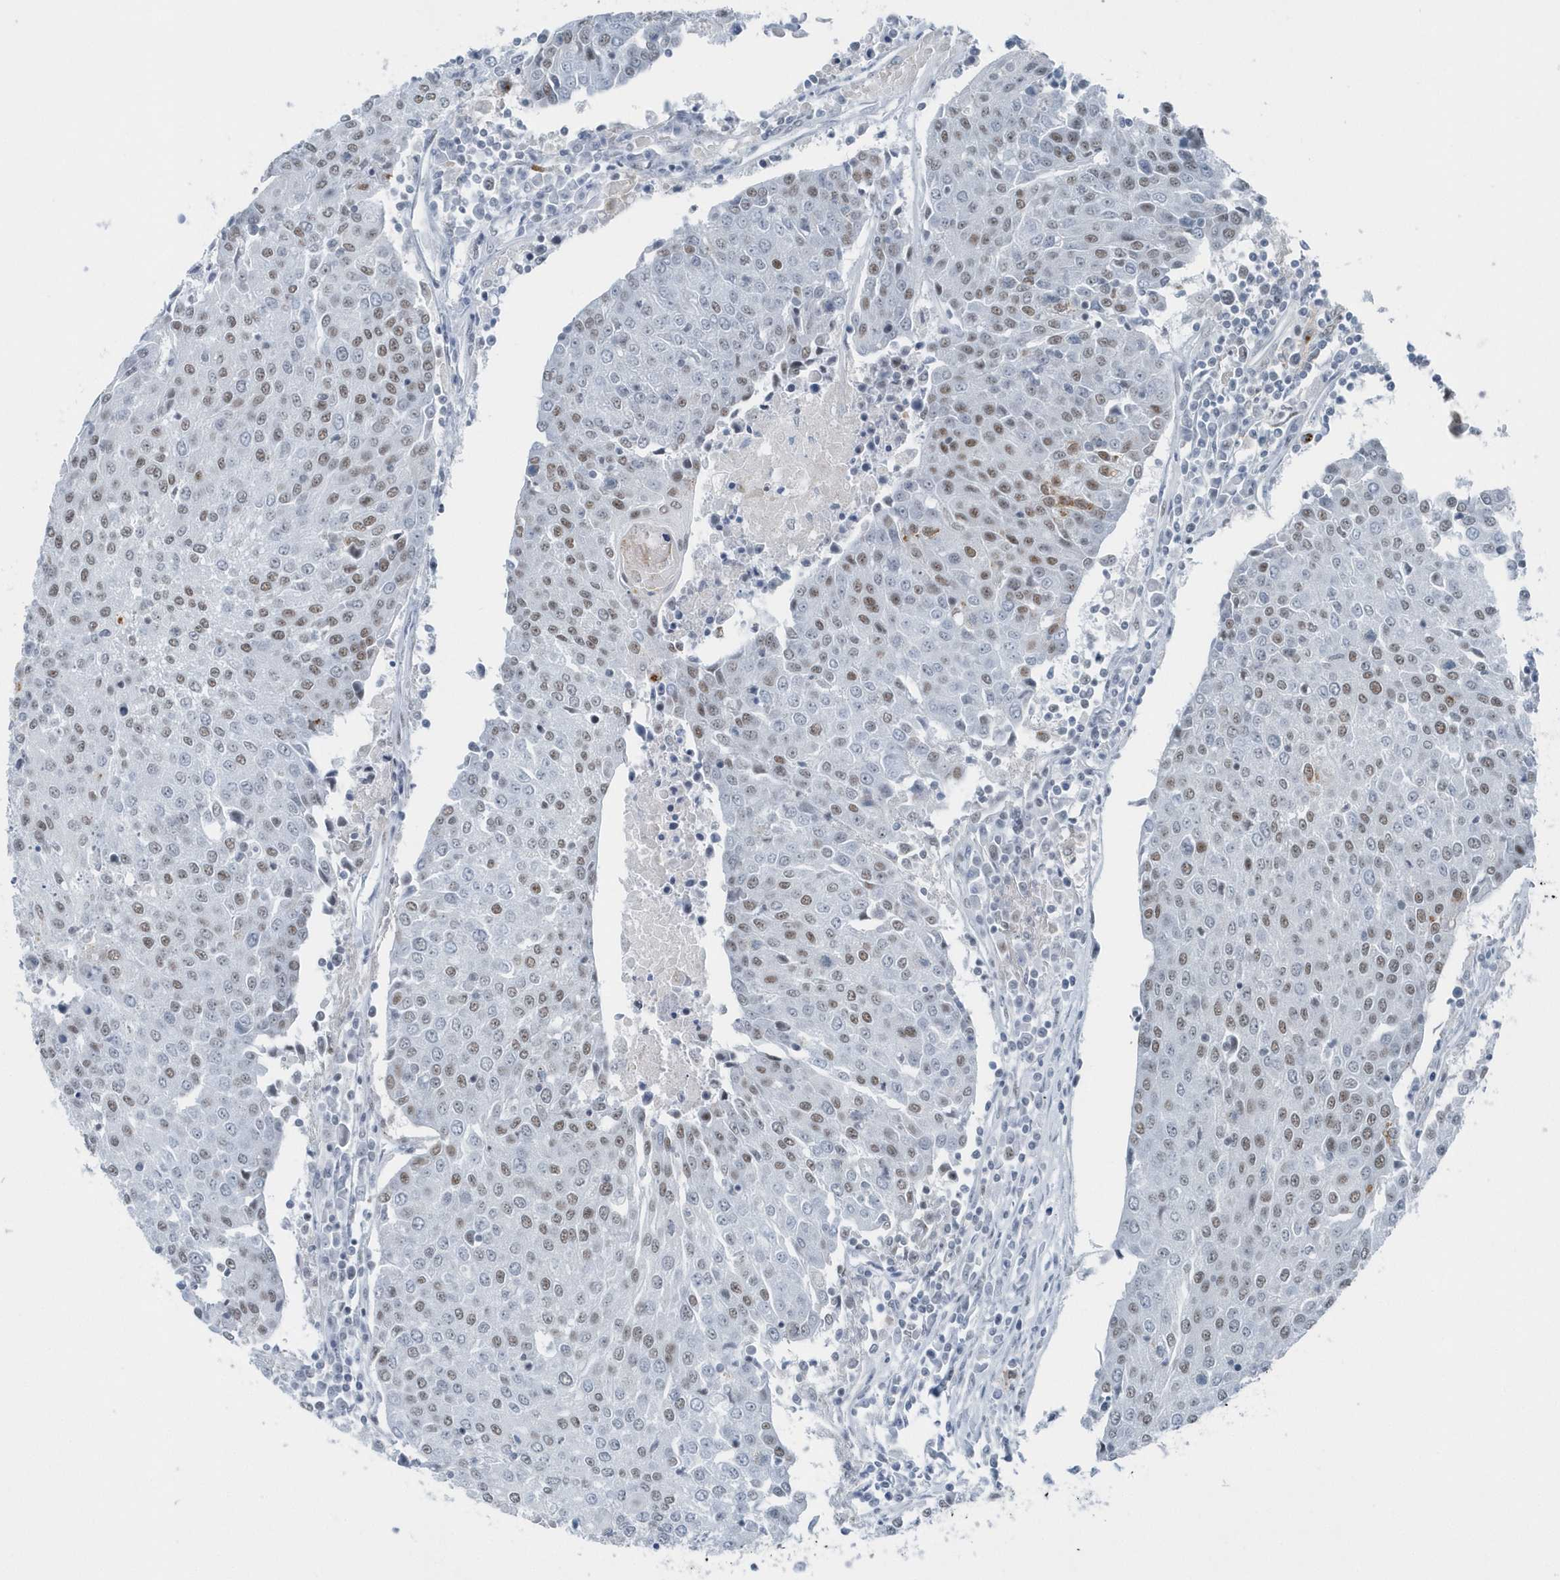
{"staining": {"intensity": "moderate", "quantity": "<25%", "location": "nuclear"}, "tissue": "urothelial cancer", "cell_type": "Tumor cells", "image_type": "cancer", "snomed": [{"axis": "morphology", "description": "Urothelial carcinoma, High grade"}, {"axis": "topography", "description": "Urinary bladder"}], "caption": "Immunohistochemical staining of urothelial cancer exhibits low levels of moderate nuclear protein positivity in about <25% of tumor cells.", "gene": "FIP1L1", "patient": {"sex": "female", "age": 85}}